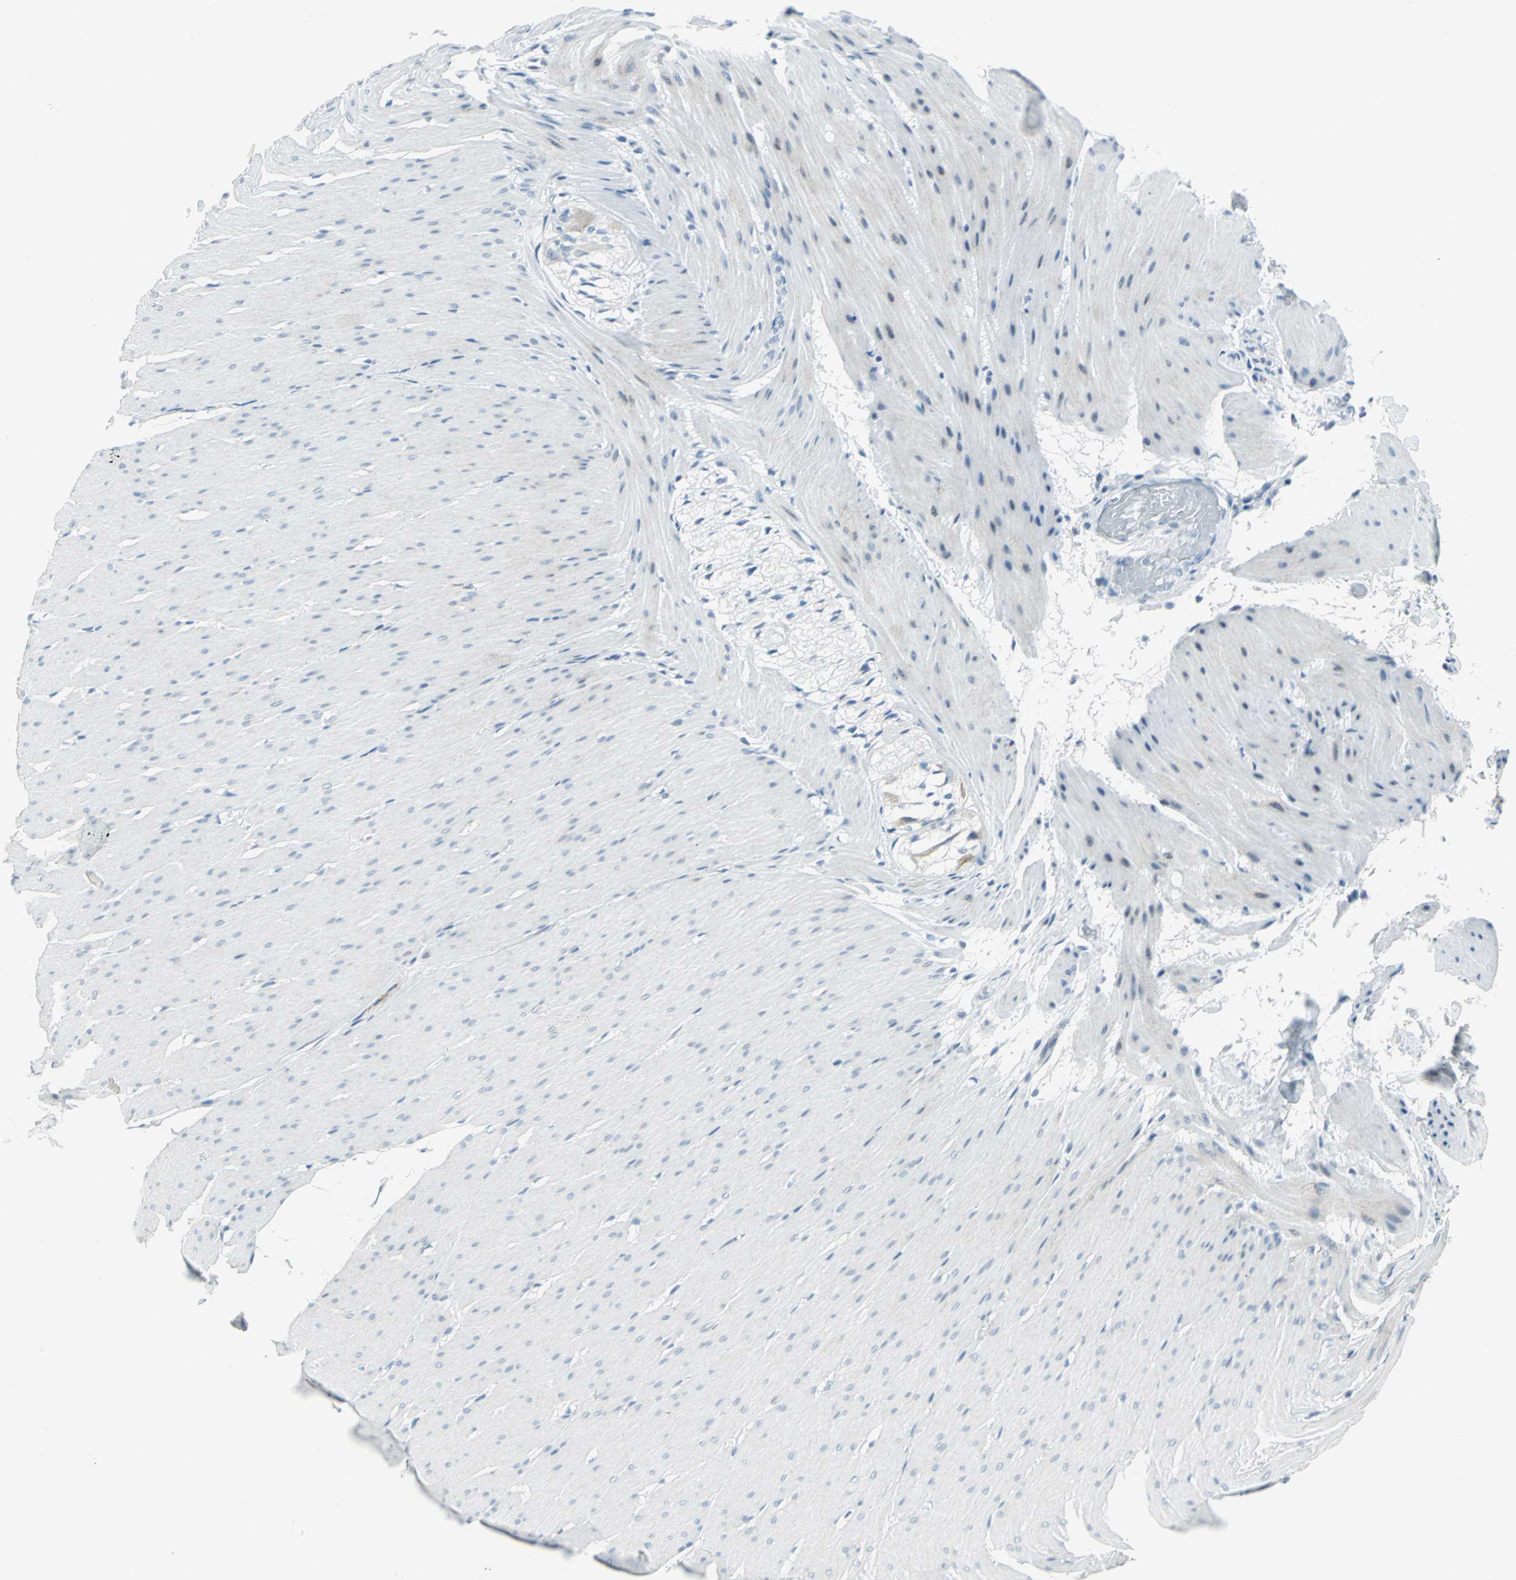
{"staining": {"intensity": "negative", "quantity": "none", "location": "none"}, "tissue": "smooth muscle", "cell_type": "Smooth muscle cells", "image_type": "normal", "snomed": [{"axis": "morphology", "description": "Normal tissue, NOS"}, {"axis": "topography", "description": "Smooth muscle"}, {"axis": "topography", "description": "Colon"}], "caption": "Immunohistochemistry histopathology image of benign smooth muscle: human smooth muscle stained with DAB (3,3'-diaminobenzidine) demonstrates no significant protein expression in smooth muscle cells.", "gene": "DNAI2", "patient": {"sex": "male", "age": 67}}